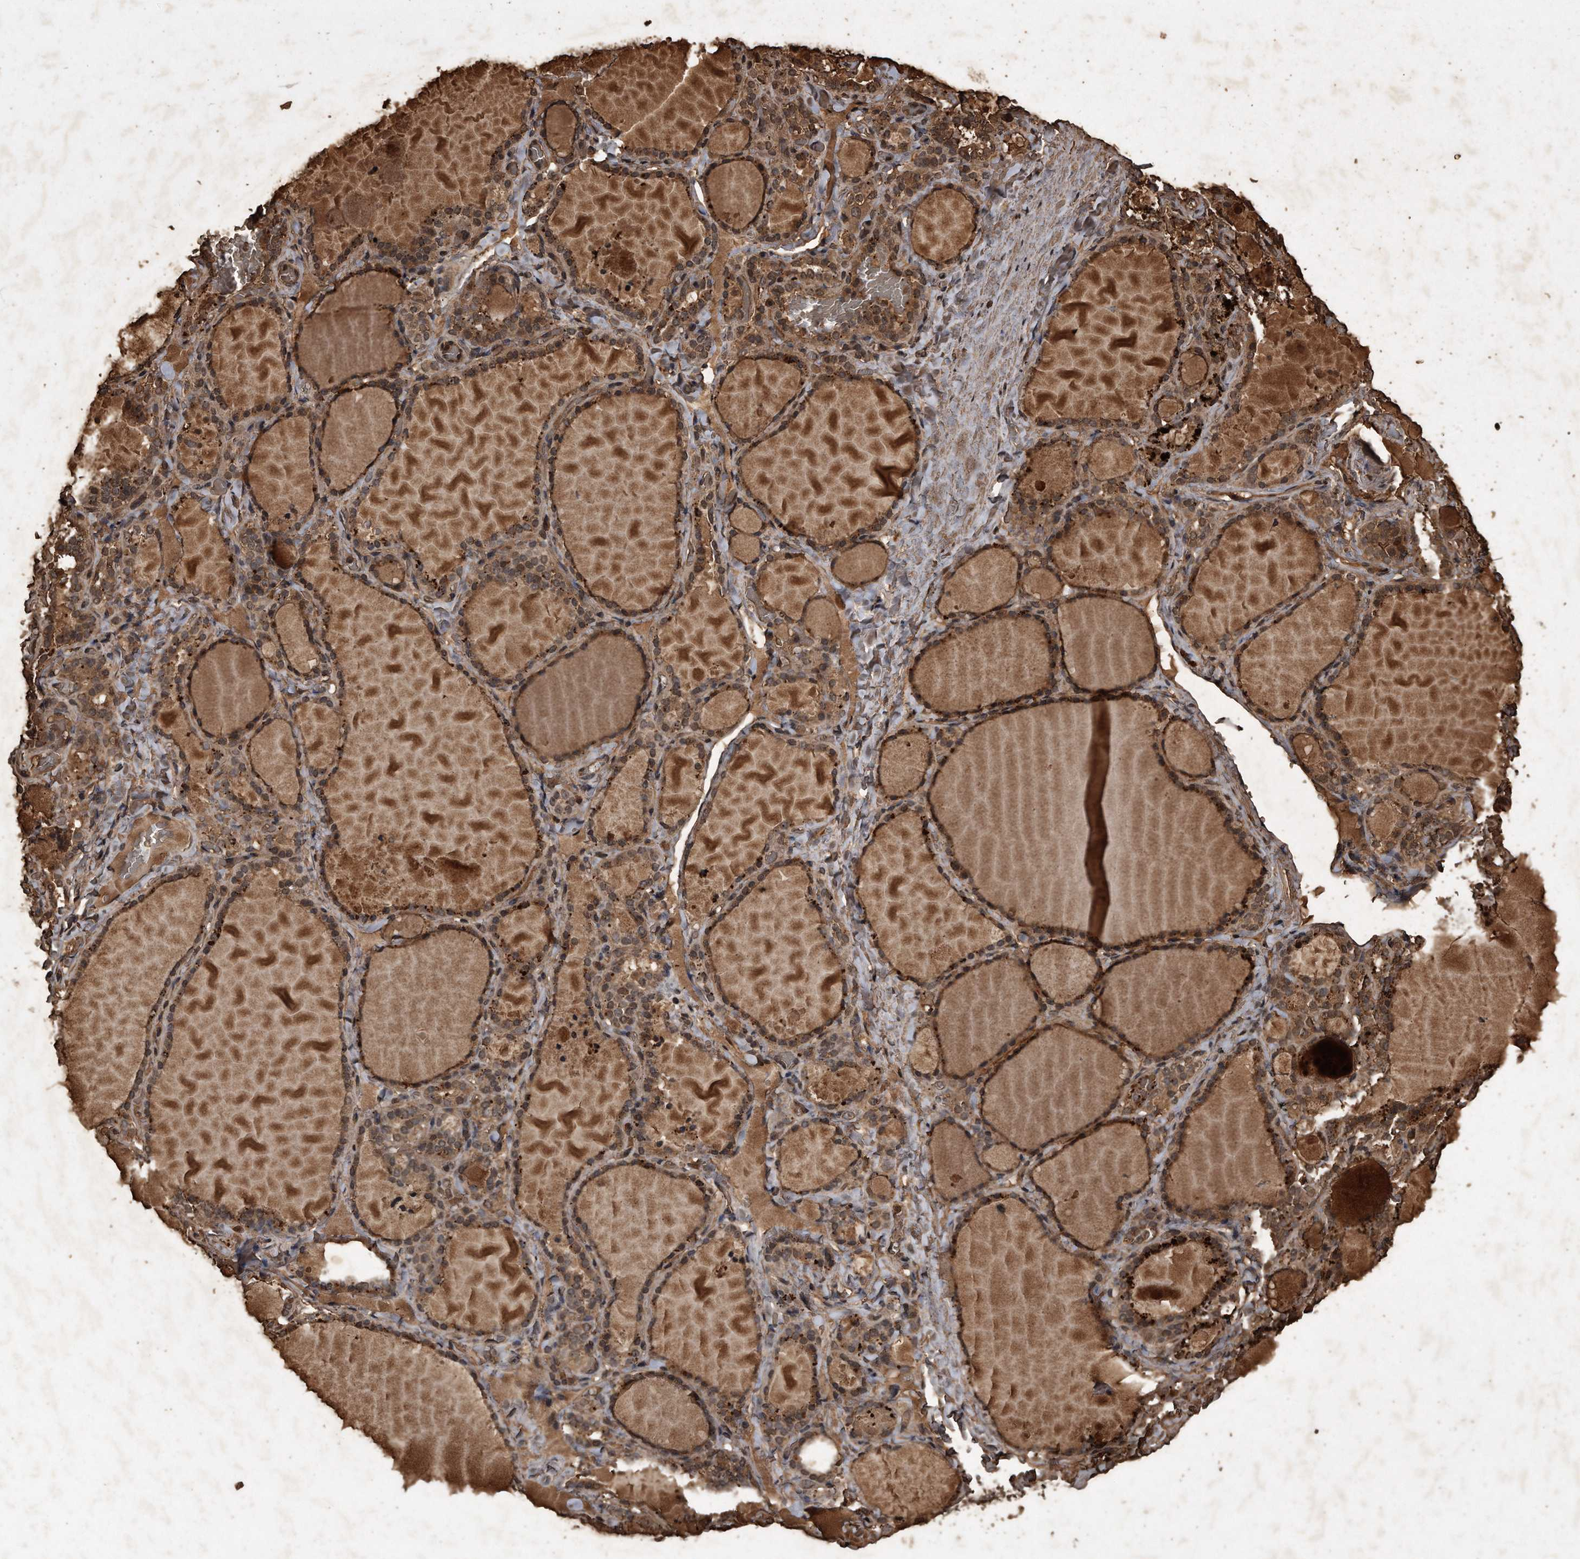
{"staining": {"intensity": "strong", "quantity": ">75%", "location": "cytoplasmic/membranous"}, "tissue": "thyroid gland", "cell_type": "Glandular cells", "image_type": "normal", "snomed": [{"axis": "morphology", "description": "Normal tissue, NOS"}, {"axis": "topography", "description": "Thyroid gland"}], "caption": "Glandular cells exhibit high levels of strong cytoplasmic/membranous positivity in about >75% of cells in benign thyroid gland. (Brightfield microscopy of DAB IHC at high magnification).", "gene": "CFLAR", "patient": {"sex": "female", "age": 22}}